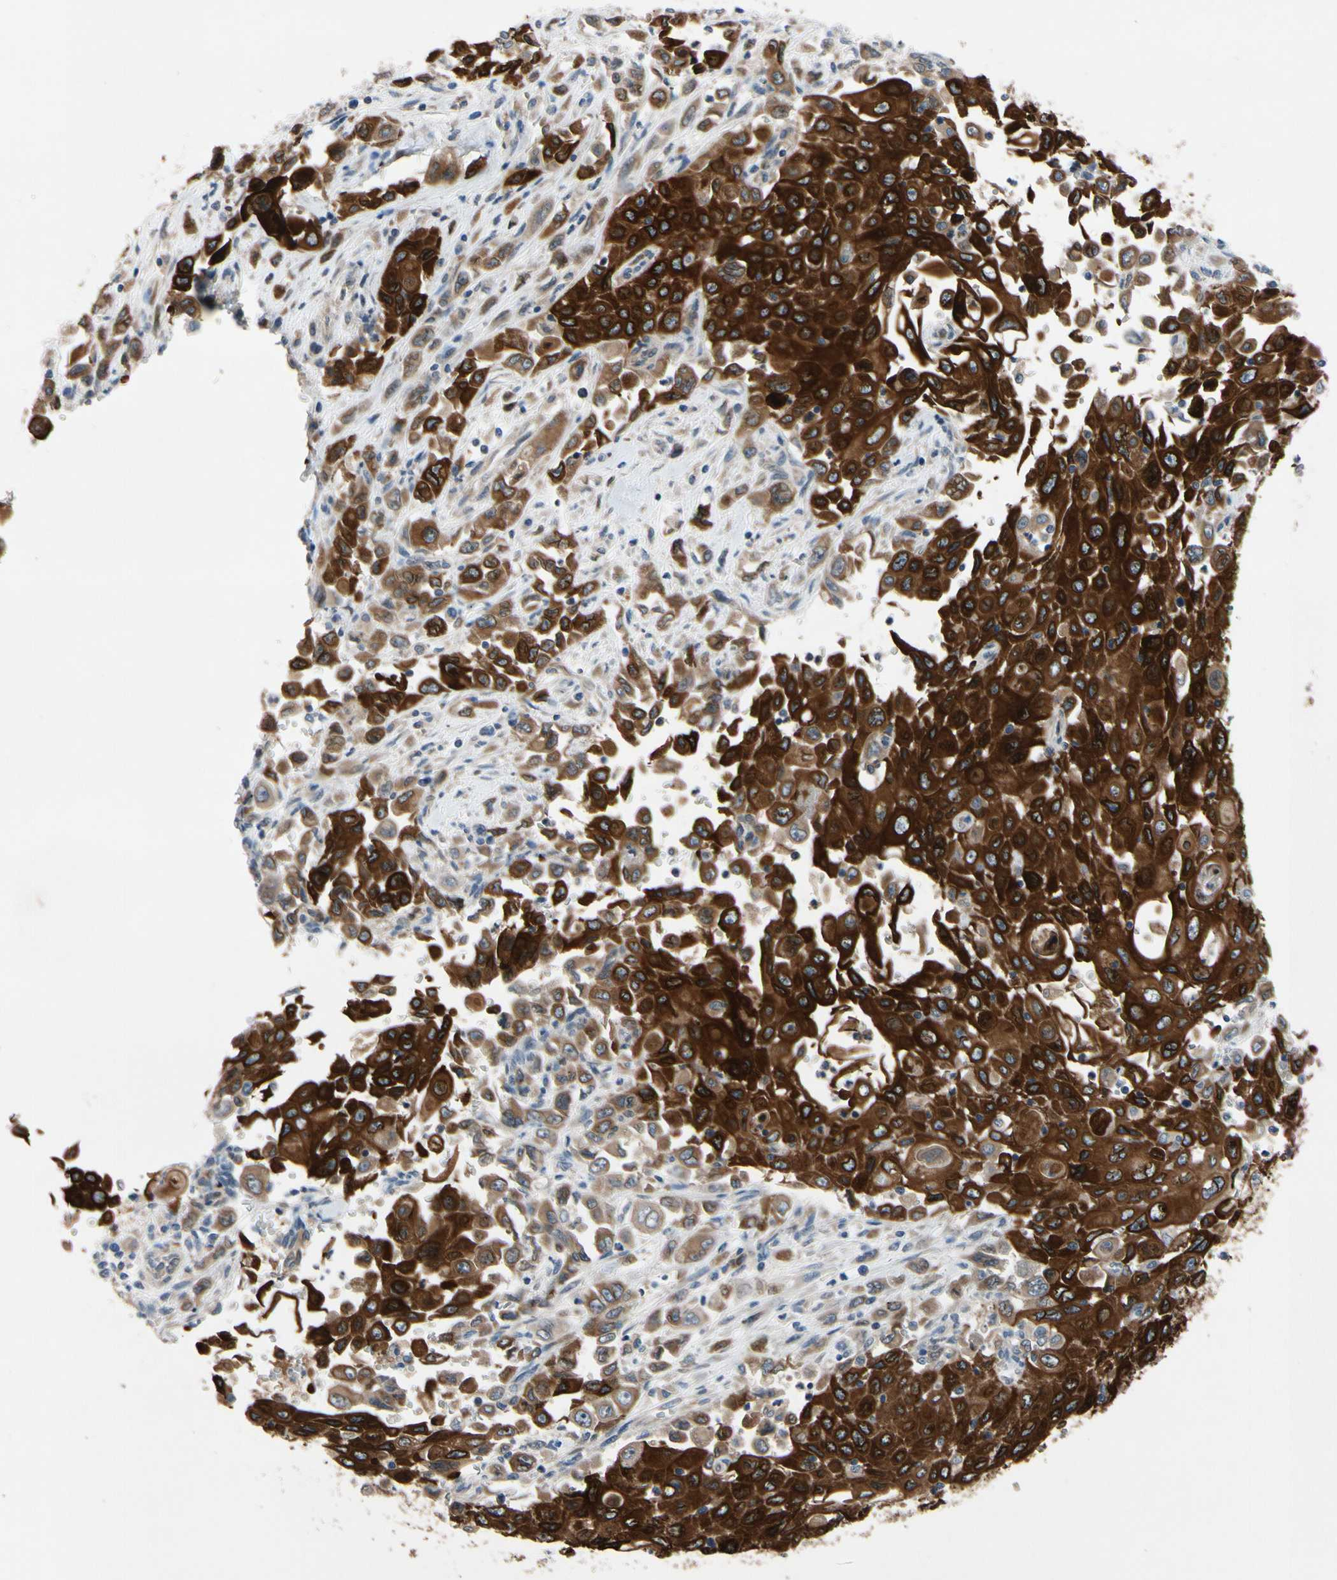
{"staining": {"intensity": "strong", "quantity": ">75%", "location": "cytoplasmic/membranous"}, "tissue": "pancreatic cancer", "cell_type": "Tumor cells", "image_type": "cancer", "snomed": [{"axis": "morphology", "description": "Adenocarcinoma, NOS"}, {"axis": "topography", "description": "Pancreas"}], "caption": "A micrograph of adenocarcinoma (pancreatic) stained for a protein exhibits strong cytoplasmic/membranous brown staining in tumor cells.", "gene": "PRXL2A", "patient": {"sex": "male", "age": 70}}